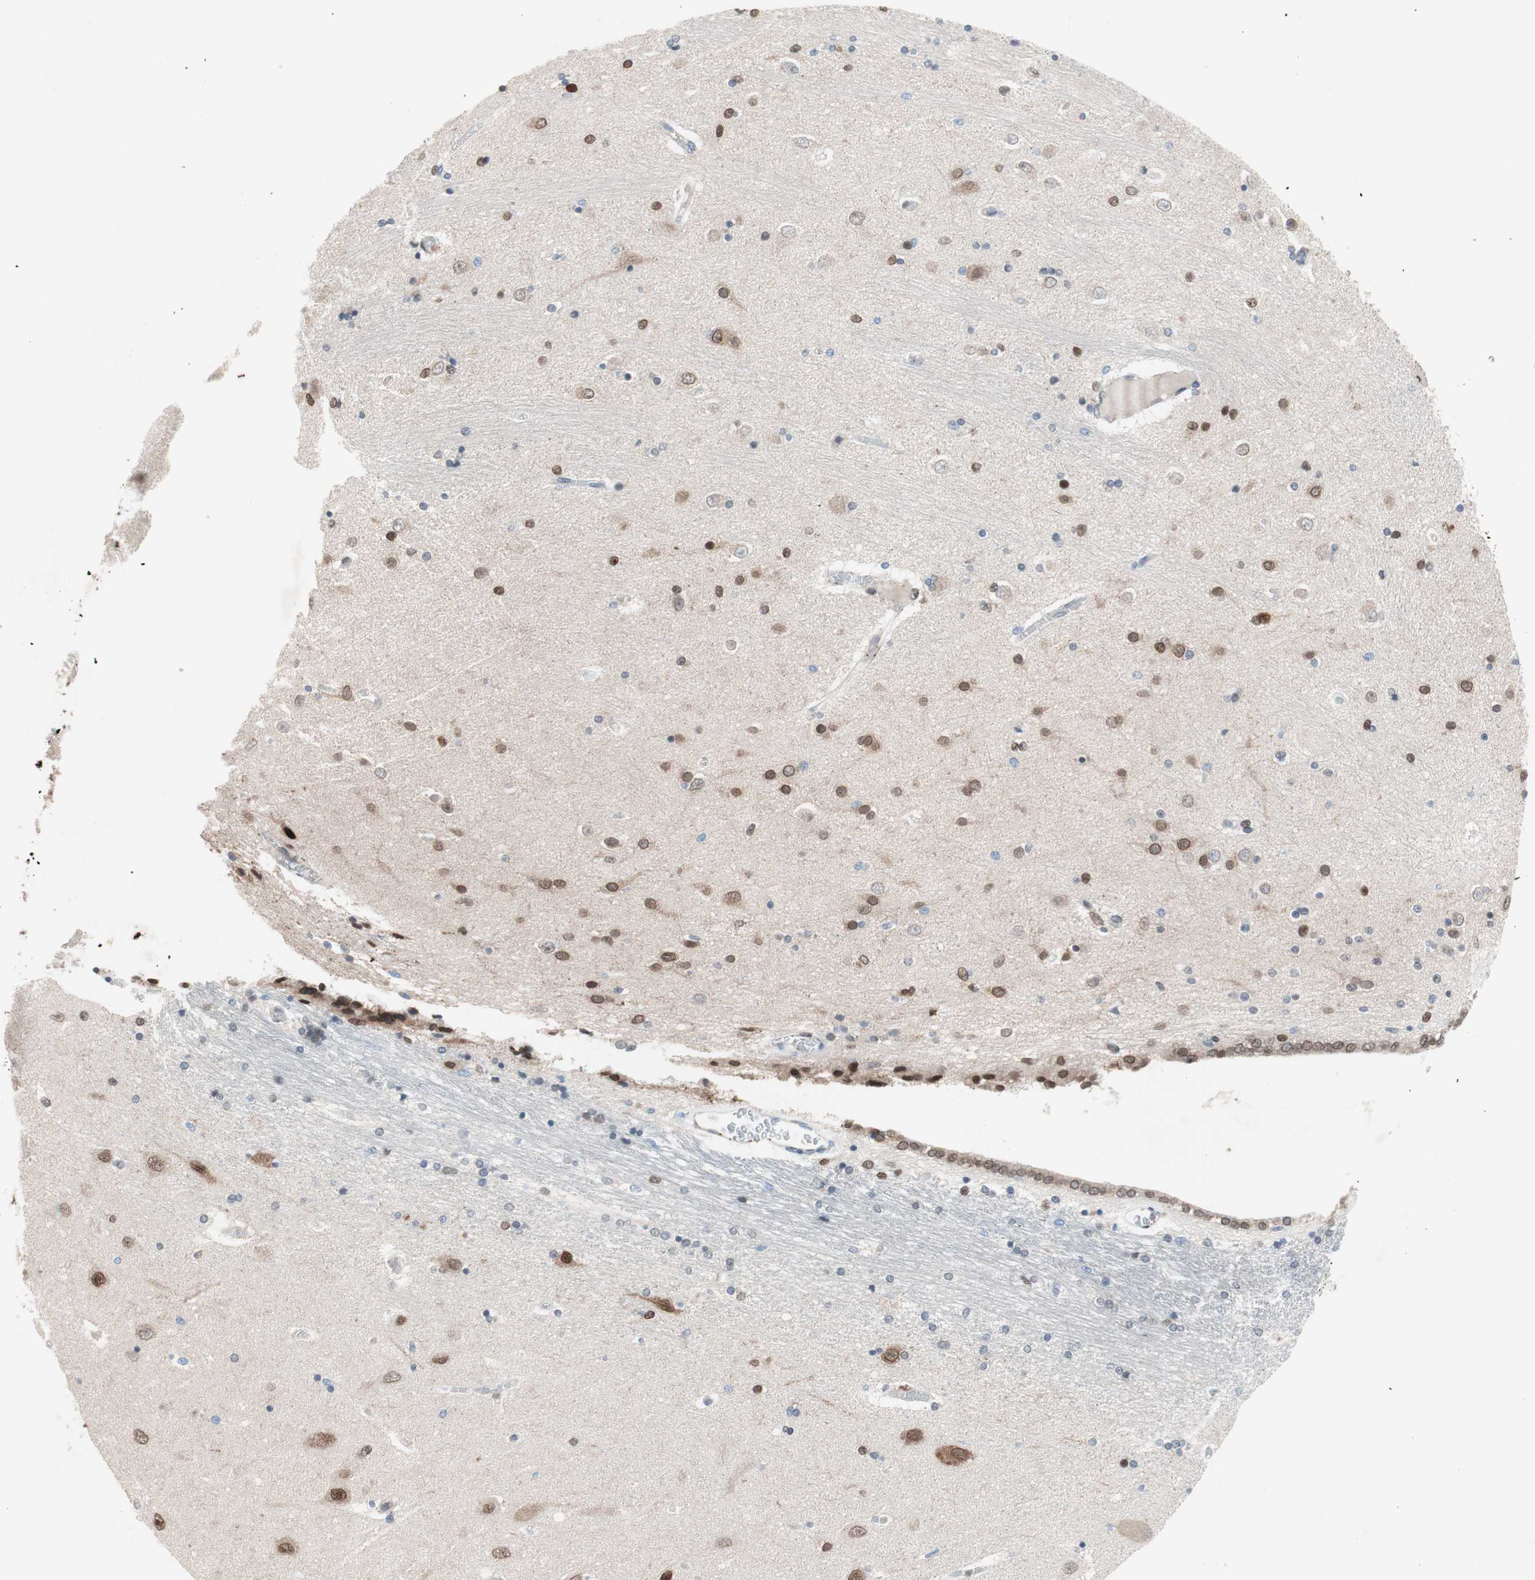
{"staining": {"intensity": "moderate", "quantity": "25%-75%", "location": "cytoplasmic/membranous,nuclear"}, "tissue": "hippocampus", "cell_type": "Glial cells", "image_type": "normal", "snomed": [{"axis": "morphology", "description": "Normal tissue, NOS"}, {"axis": "topography", "description": "Hippocampus"}], "caption": "DAB immunohistochemical staining of normal hippocampus reveals moderate cytoplasmic/membranous,nuclear protein expression in about 25%-75% of glial cells. The staining was performed using DAB, with brown indicating positive protein expression. Nuclei are stained blue with hematoxylin.", "gene": "ARNT2", "patient": {"sex": "female", "age": 54}}